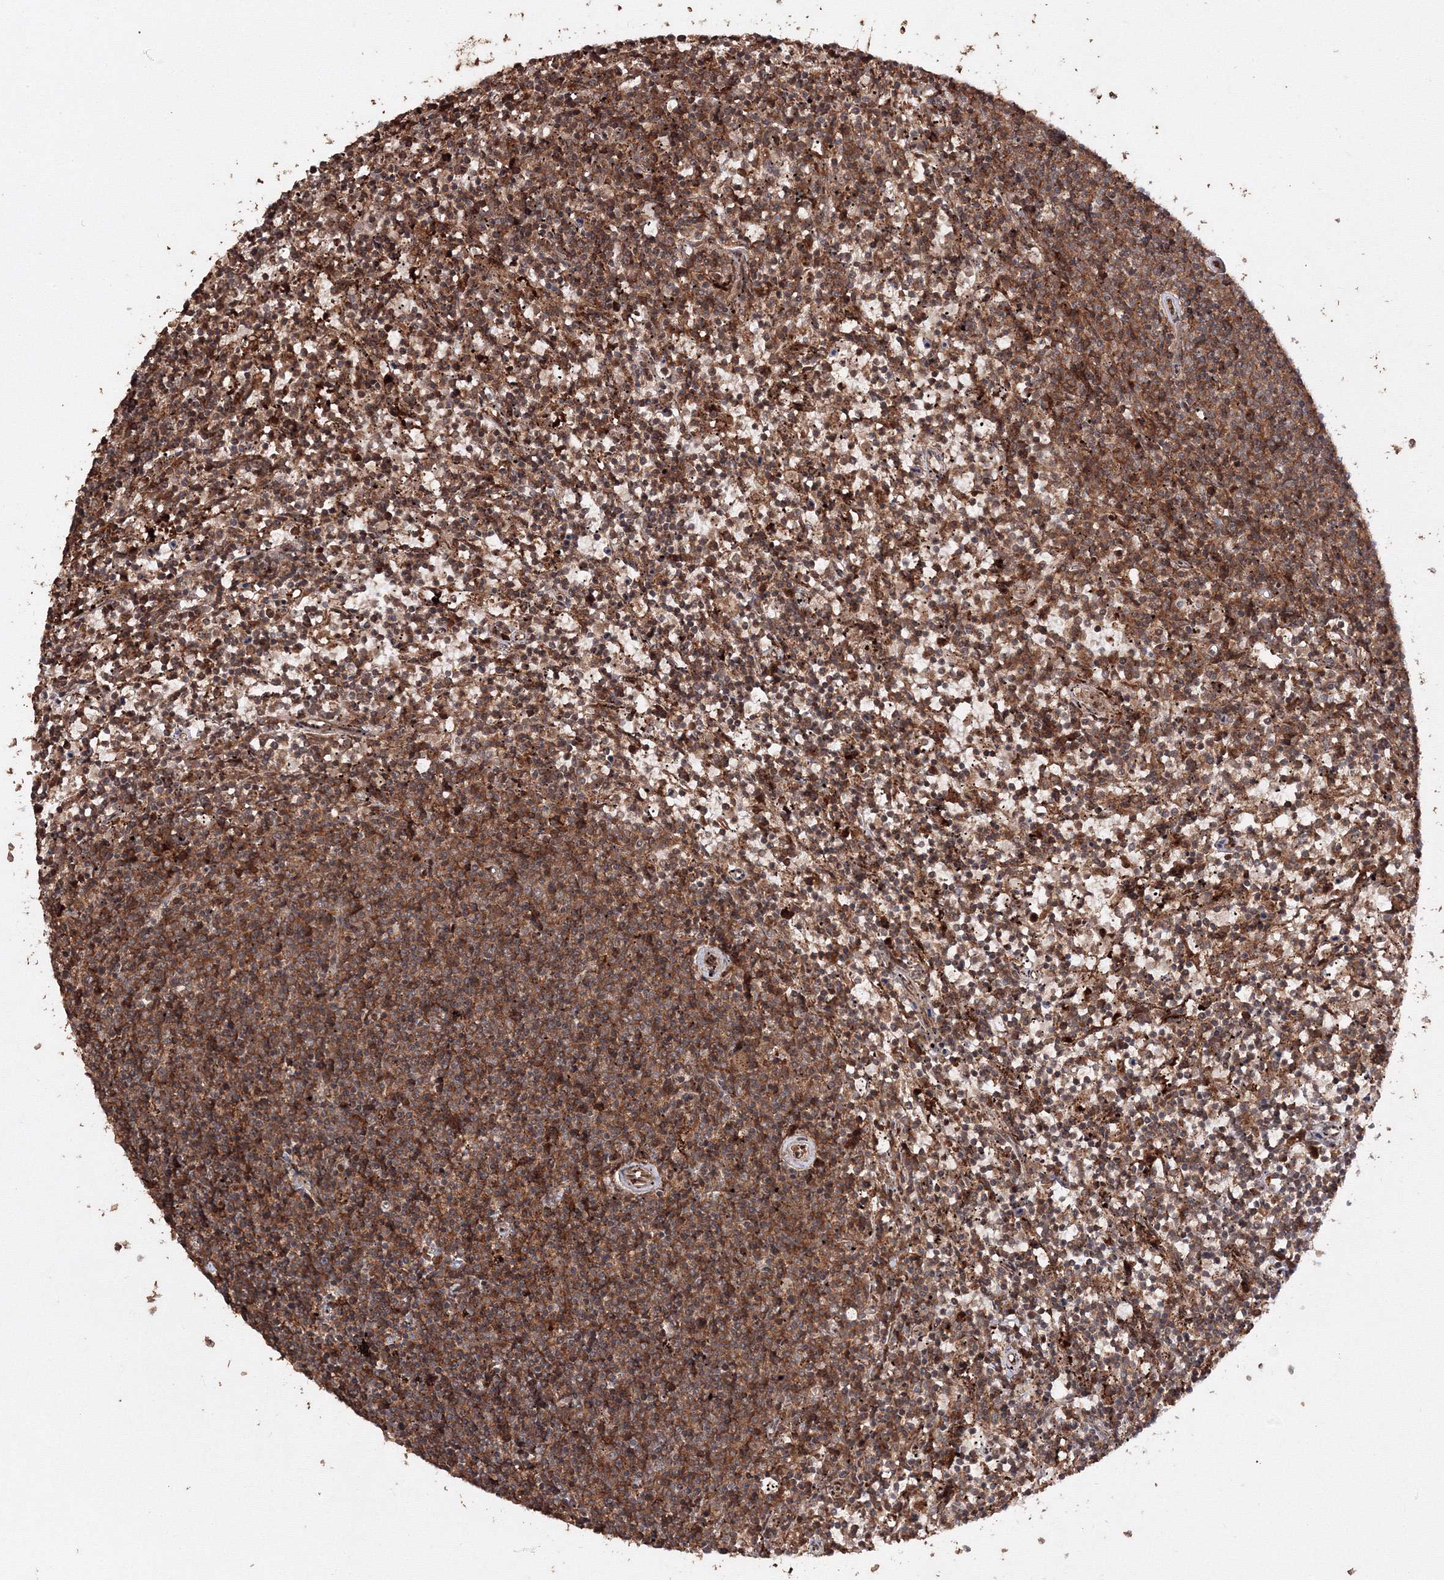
{"staining": {"intensity": "moderate", "quantity": ">75%", "location": "cytoplasmic/membranous"}, "tissue": "lymphoma", "cell_type": "Tumor cells", "image_type": "cancer", "snomed": [{"axis": "morphology", "description": "Malignant lymphoma, non-Hodgkin's type, Low grade"}, {"axis": "topography", "description": "Spleen"}], "caption": "The immunohistochemical stain highlights moderate cytoplasmic/membranous staining in tumor cells of malignant lymphoma, non-Hodgkin's type (low-grade) tissue. (DAB (3,3'-diaminobenzidine) IHC with brightfield microscopy, high magnification).", "gene": "DDO", "patient": {"sex": "female", "age": 50}}